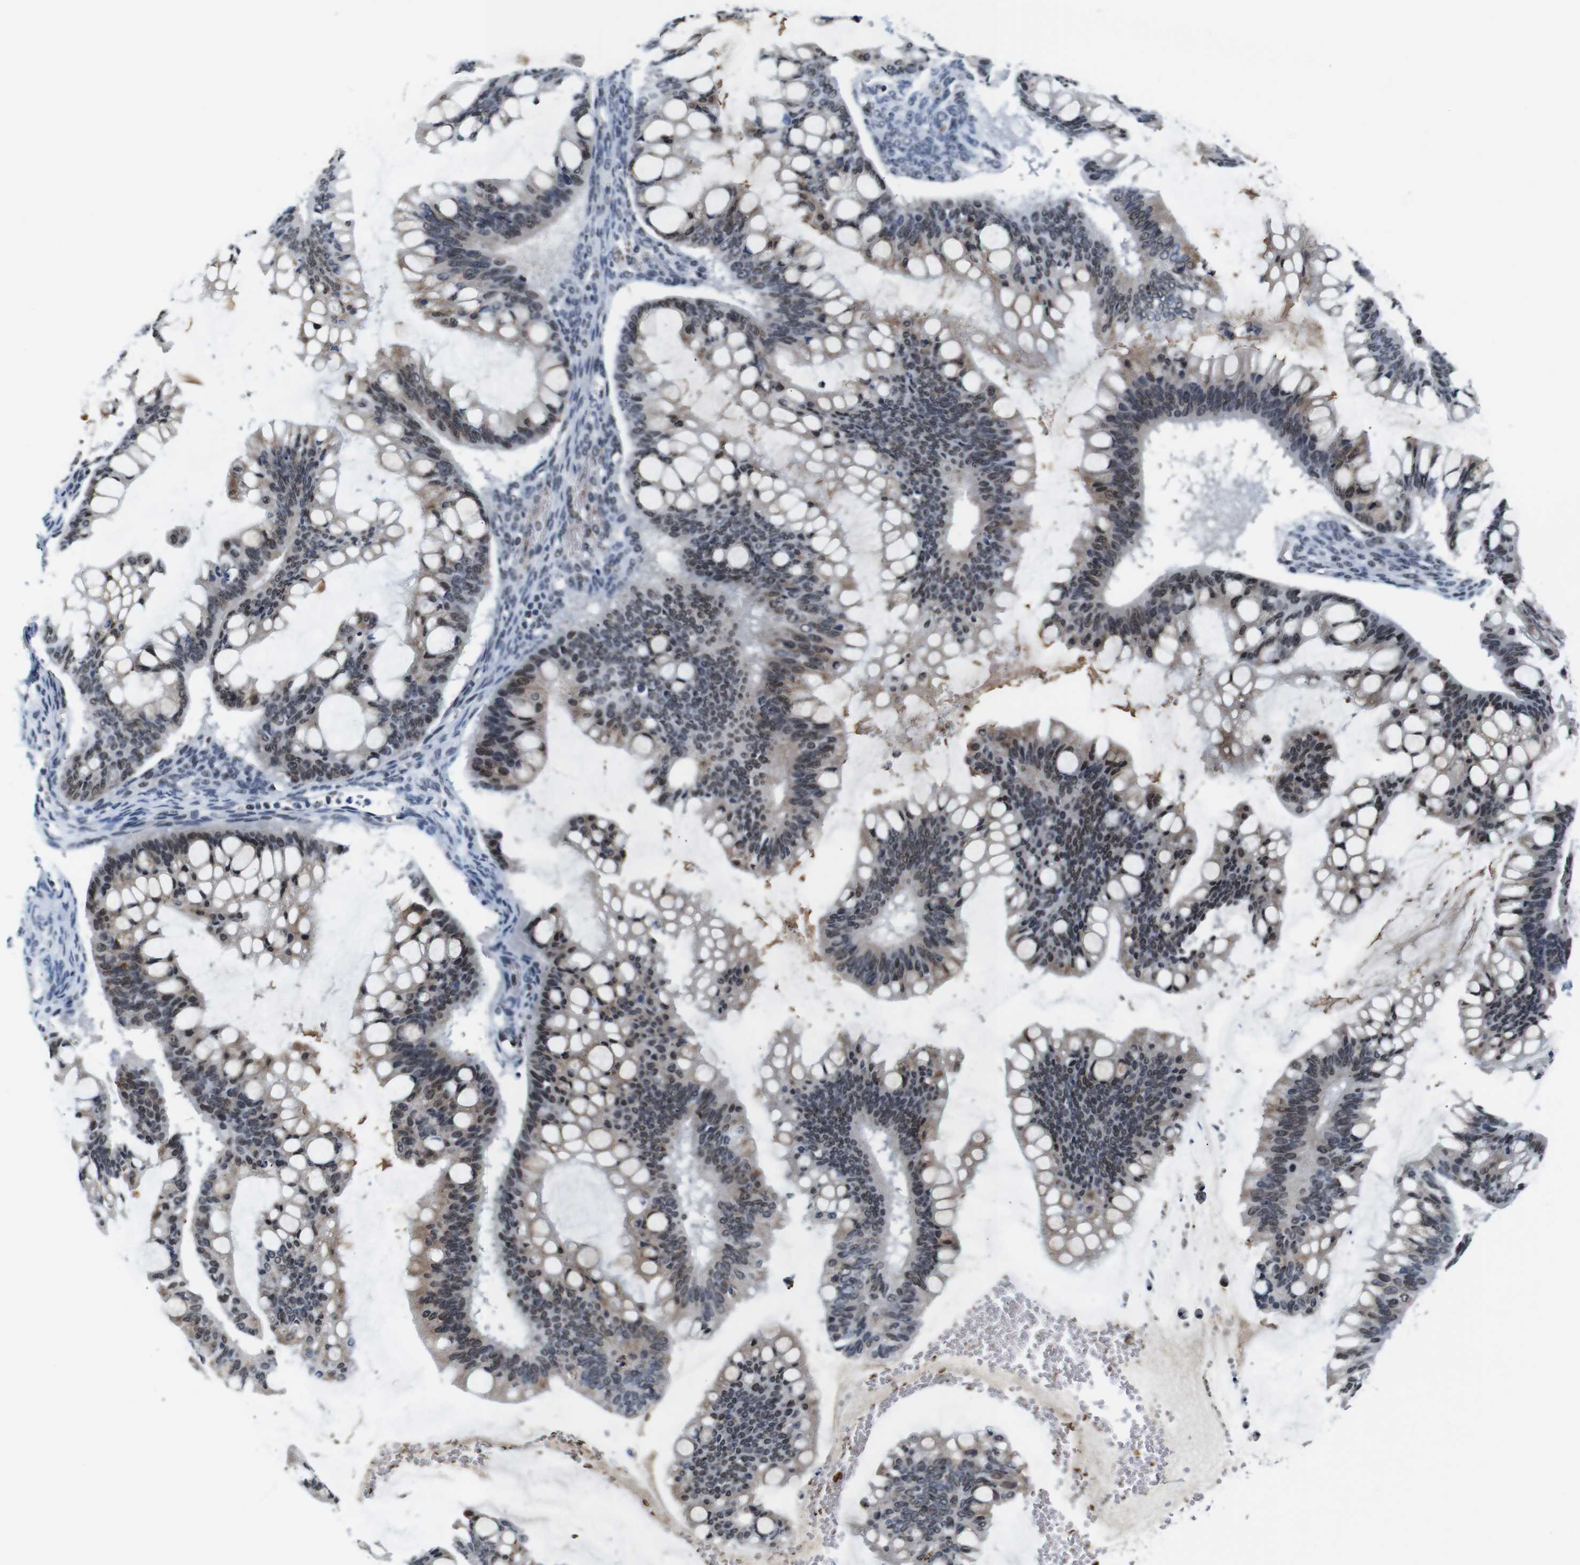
{"staining": {"intensity": "moderate", "quantity": "25%-75%", "location": "cytoplasmic/membranous,nuclear"}, "tissue": "ovarian cancer", "cell_type": "Tumor cells", "image_type": "cancer", "snomed": [{"axis": "morphology", "description": "Cystadenocarcinoma, mucinous, NOS"}, {"axis": "topography", "description": "Ovary"}], "caption": "High-power microscopy captured an immunohistochemistry (IHC) micrograph of ovarian cancer, revealing moderate cytoplasmic/membranous and nuclear staining in about 25%-75% of tumor cells.", "gene": "ILDR2", "patient": {"sex": "female", "age": 73}}